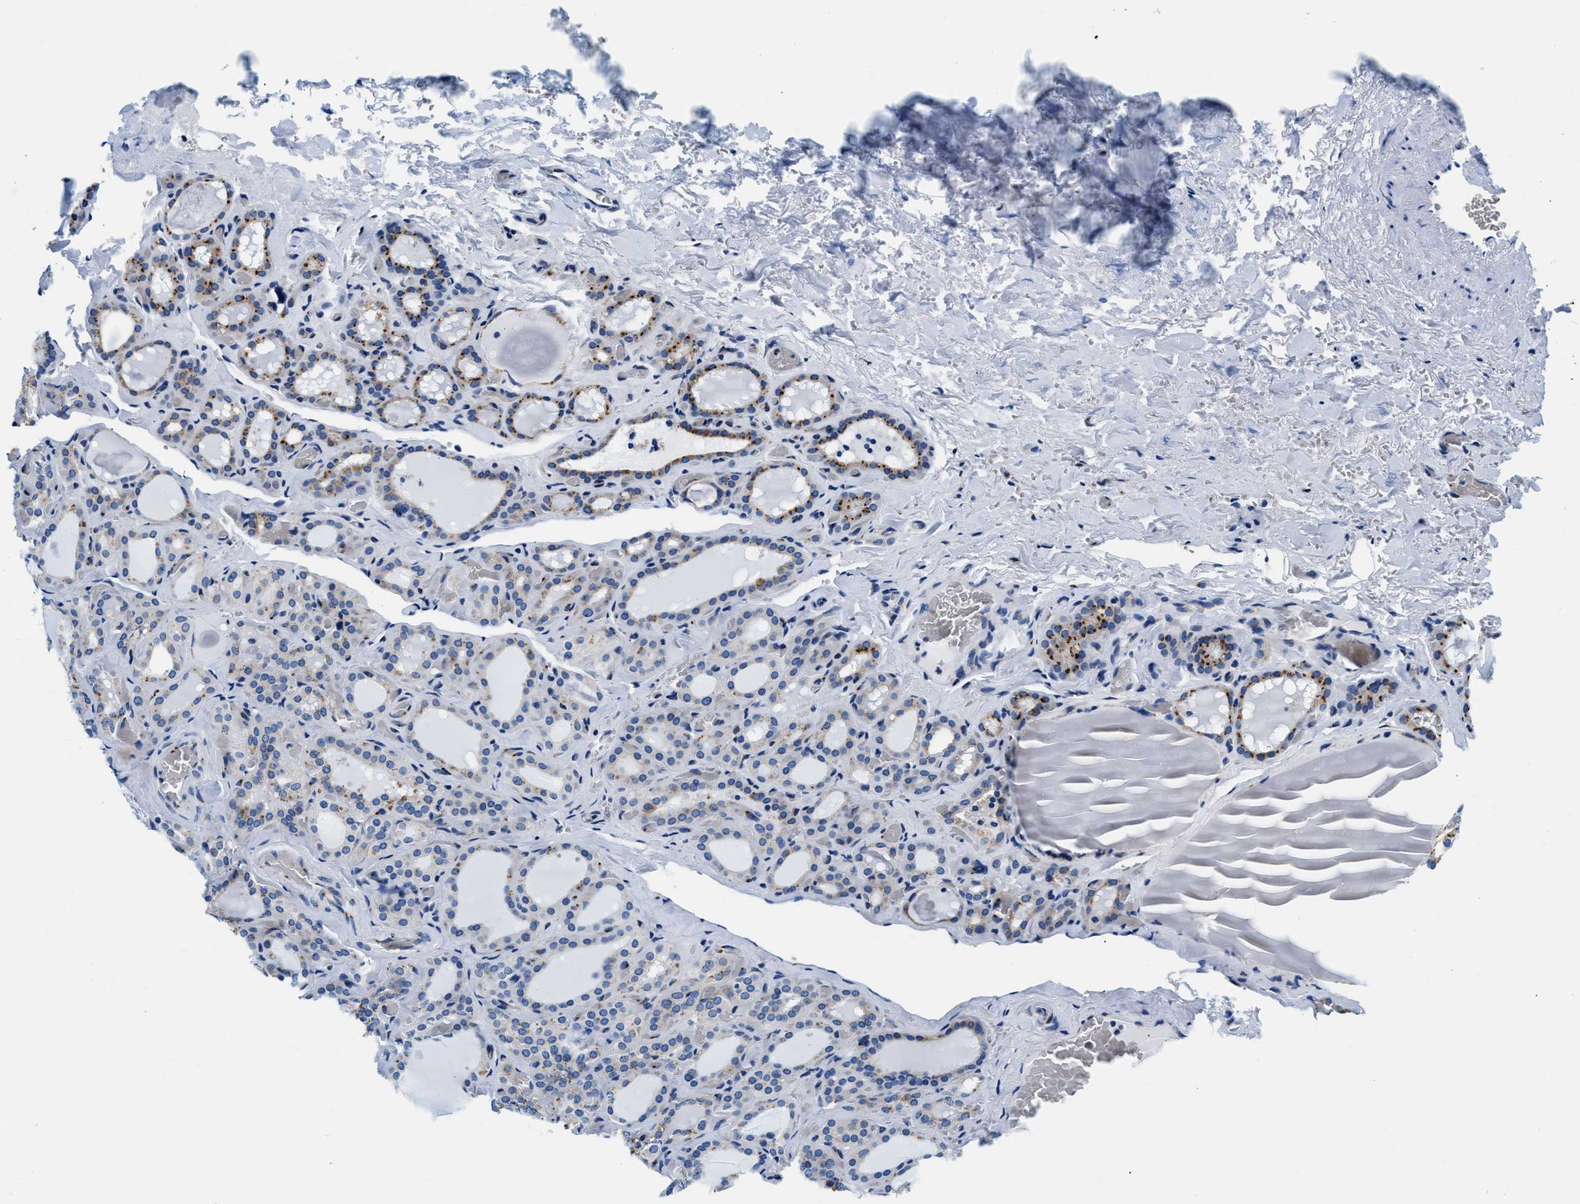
{"staining": {"intensity": "moderate", "quantity": "<25%", "location": "cytoplasmic/membranous"}, "tissue": "parathyroid gland", "cell_type": "Glandular cells", "image_type": "normal", "snomed": [{"axis": "morphology", "description": "Normal tissue, NOS"}, {"axis": "morphology", "description": "Adenoma, NOS"}, {"axis": "topography", "description": "Parathyroid gland"}], "caption": "Human parathyroid gland stained for a protein (brown) exhibits moderate cytoplasmic/membranous positive expression in approximately <25% of glandular cells.", "gene": "VPS53", "patient": {"sex": "female", "age": 58}}